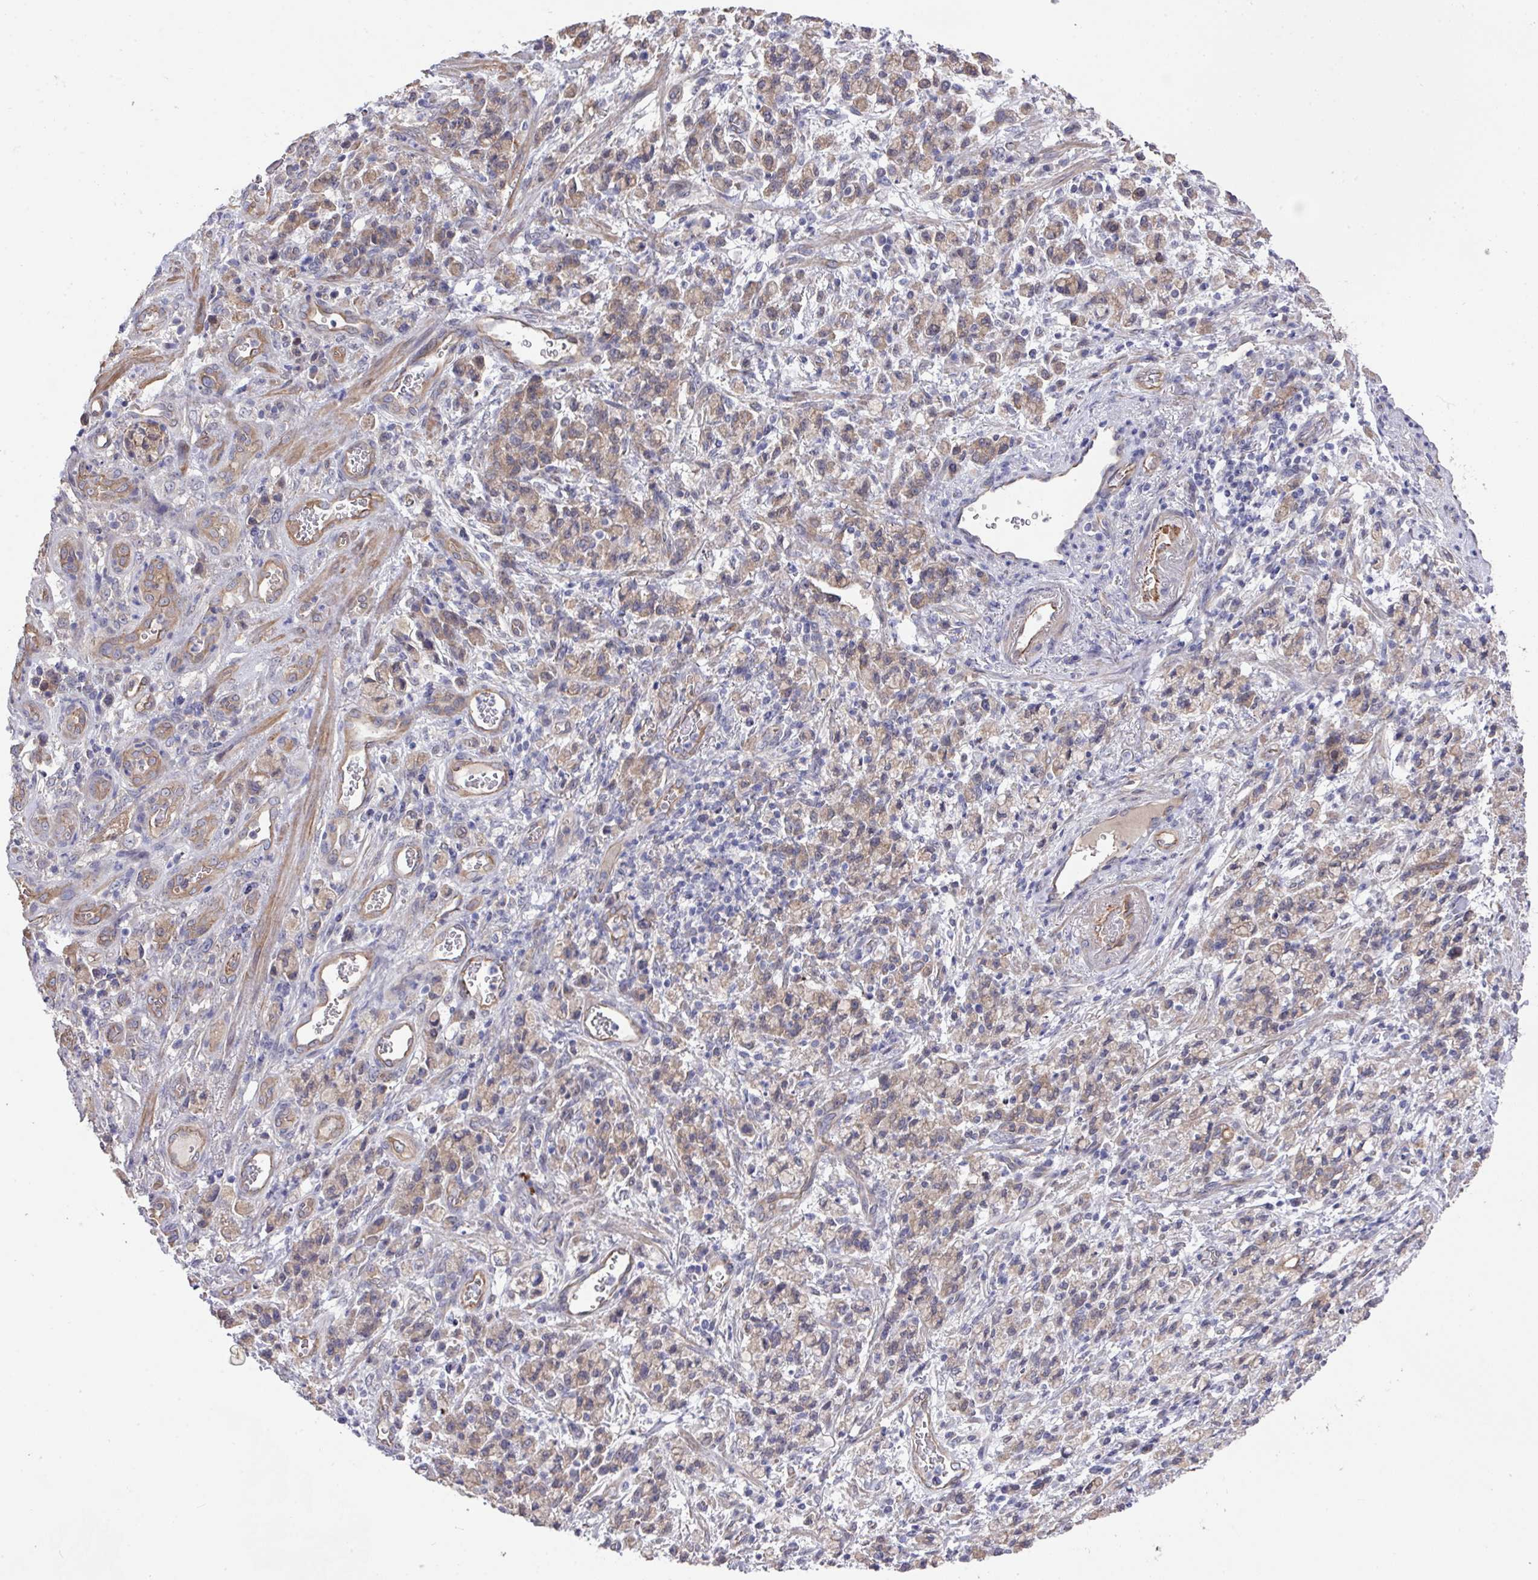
{"staining": {"intensity": "moderate", "quantity": ">75%", "location": "cytoplasmic/membranous"}, "tissue": "stomach cancer", "cell_type": "Tumor cells", "image_type": "cancer", "snomed": [{"axis": "morphology", "description": "Adenocarcinoma, NOS"}, {"axis": "topography", "description": "Stomach"}], "caption": "A photomicrograph showing moderate cytoplasmic/membranous staining in approximately >75% of tumor cells in stomach cancer (adenocarcinoma), as visualized by brown immunohistochemical staining.", "gene": "PRR5", "patient": {"sex": "male", "age": 77}}